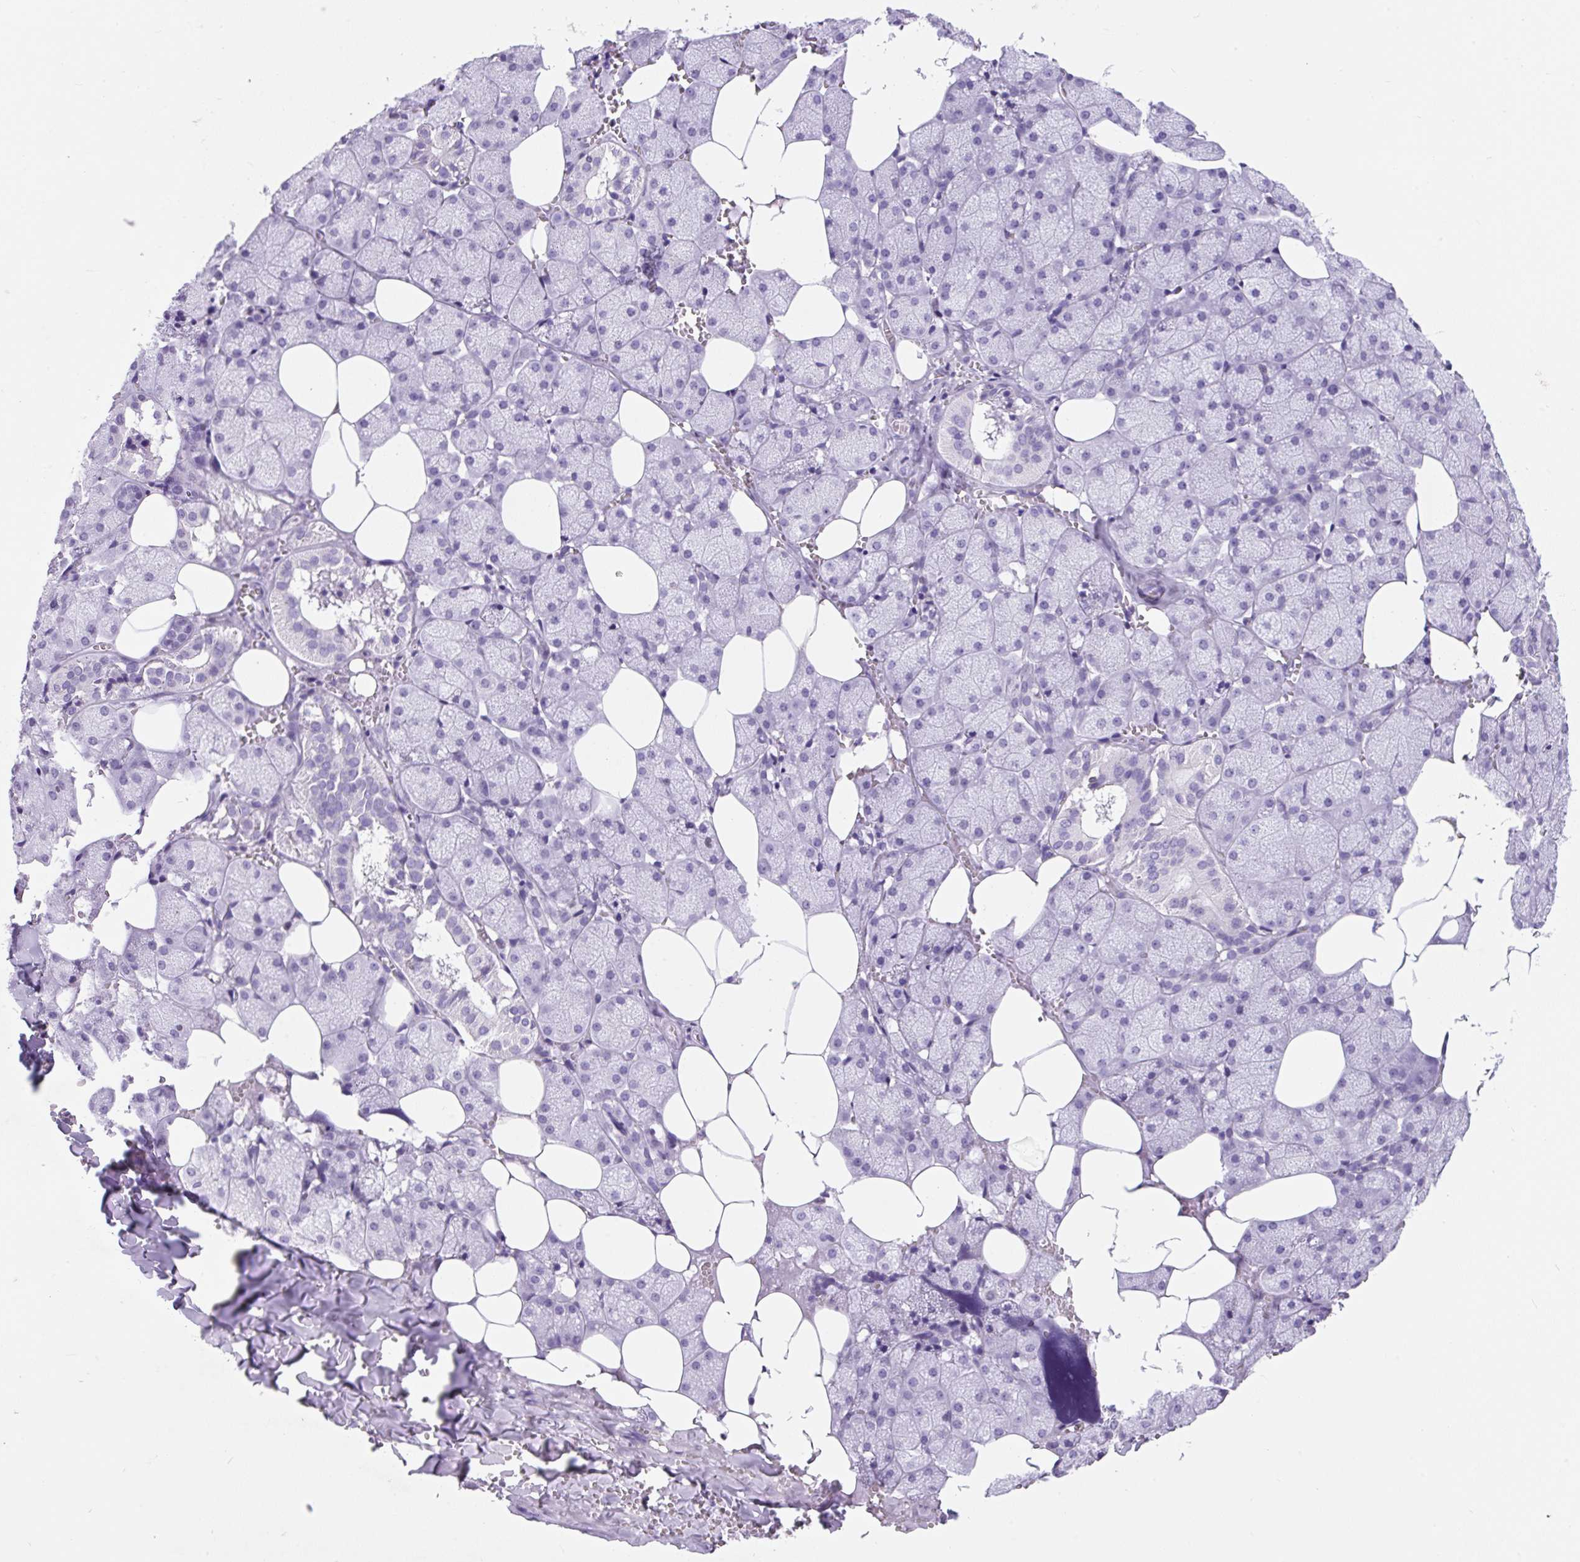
{"staining": {"intensity": "negative", "quantity": "none", "location": "none"}, "tissue": "salivary gland", "cell_type": "Glandular cells", "image_type": "normal", "snomed": [{"axis": "morphology", "description": "Normal tissue, NOS"}, {"axis": "topography", "description": "Salivary gland"}, {"axis": "topography", "description": "Peripheral nerve tissue"}], "caption": "Salivary gland was stained to show a protein in brown. There is no significant expression in glandular cells. Brightfield microscopy of immunohistochemistry stained with DAB (3,3'-diaminobenzidine) (brown) and hematoxylin (blue), captured at high magnification.", "gene": "VPREB1", "patient": {"sex": "male", "age": 38}}